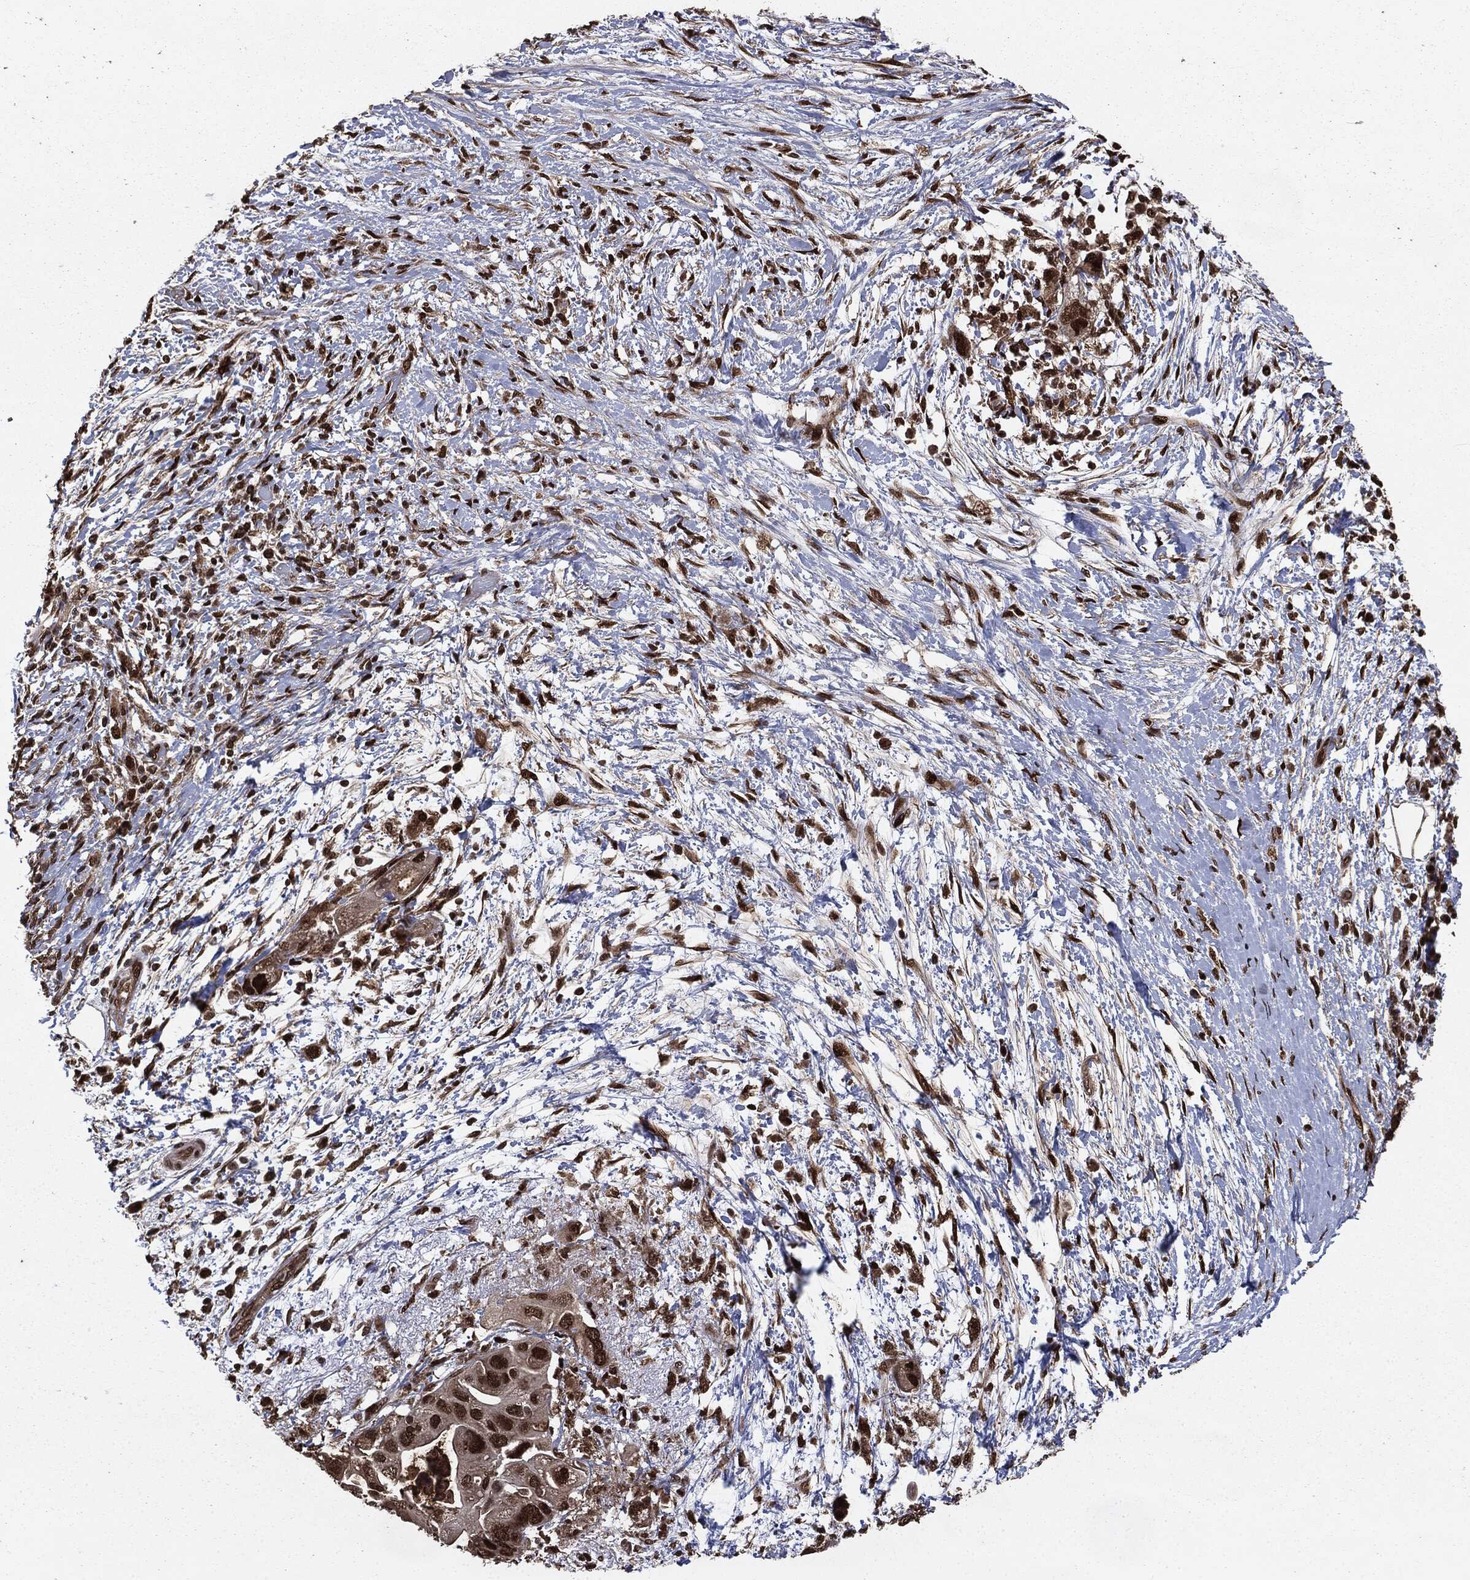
{"staining": {"intensity": "strong", "quantity": ">75%", "location": "nuclear"}, "tissue": "pancreatic cancer", "cell_type": "Tumor cells", "image_type": "cancer", "snomed": [{"axis": "morphology", "description": "Adenocarcinoma, NOS"}, {"axis": "topography", "description": "Pancreas"}], "caption": "Tumor cells show high levels of strong nuclear staining in about >75% of cells in pancreatic adenocarcinoma.", "gene": "DVL2", "patient": {"sex": "female", "age": 72}}